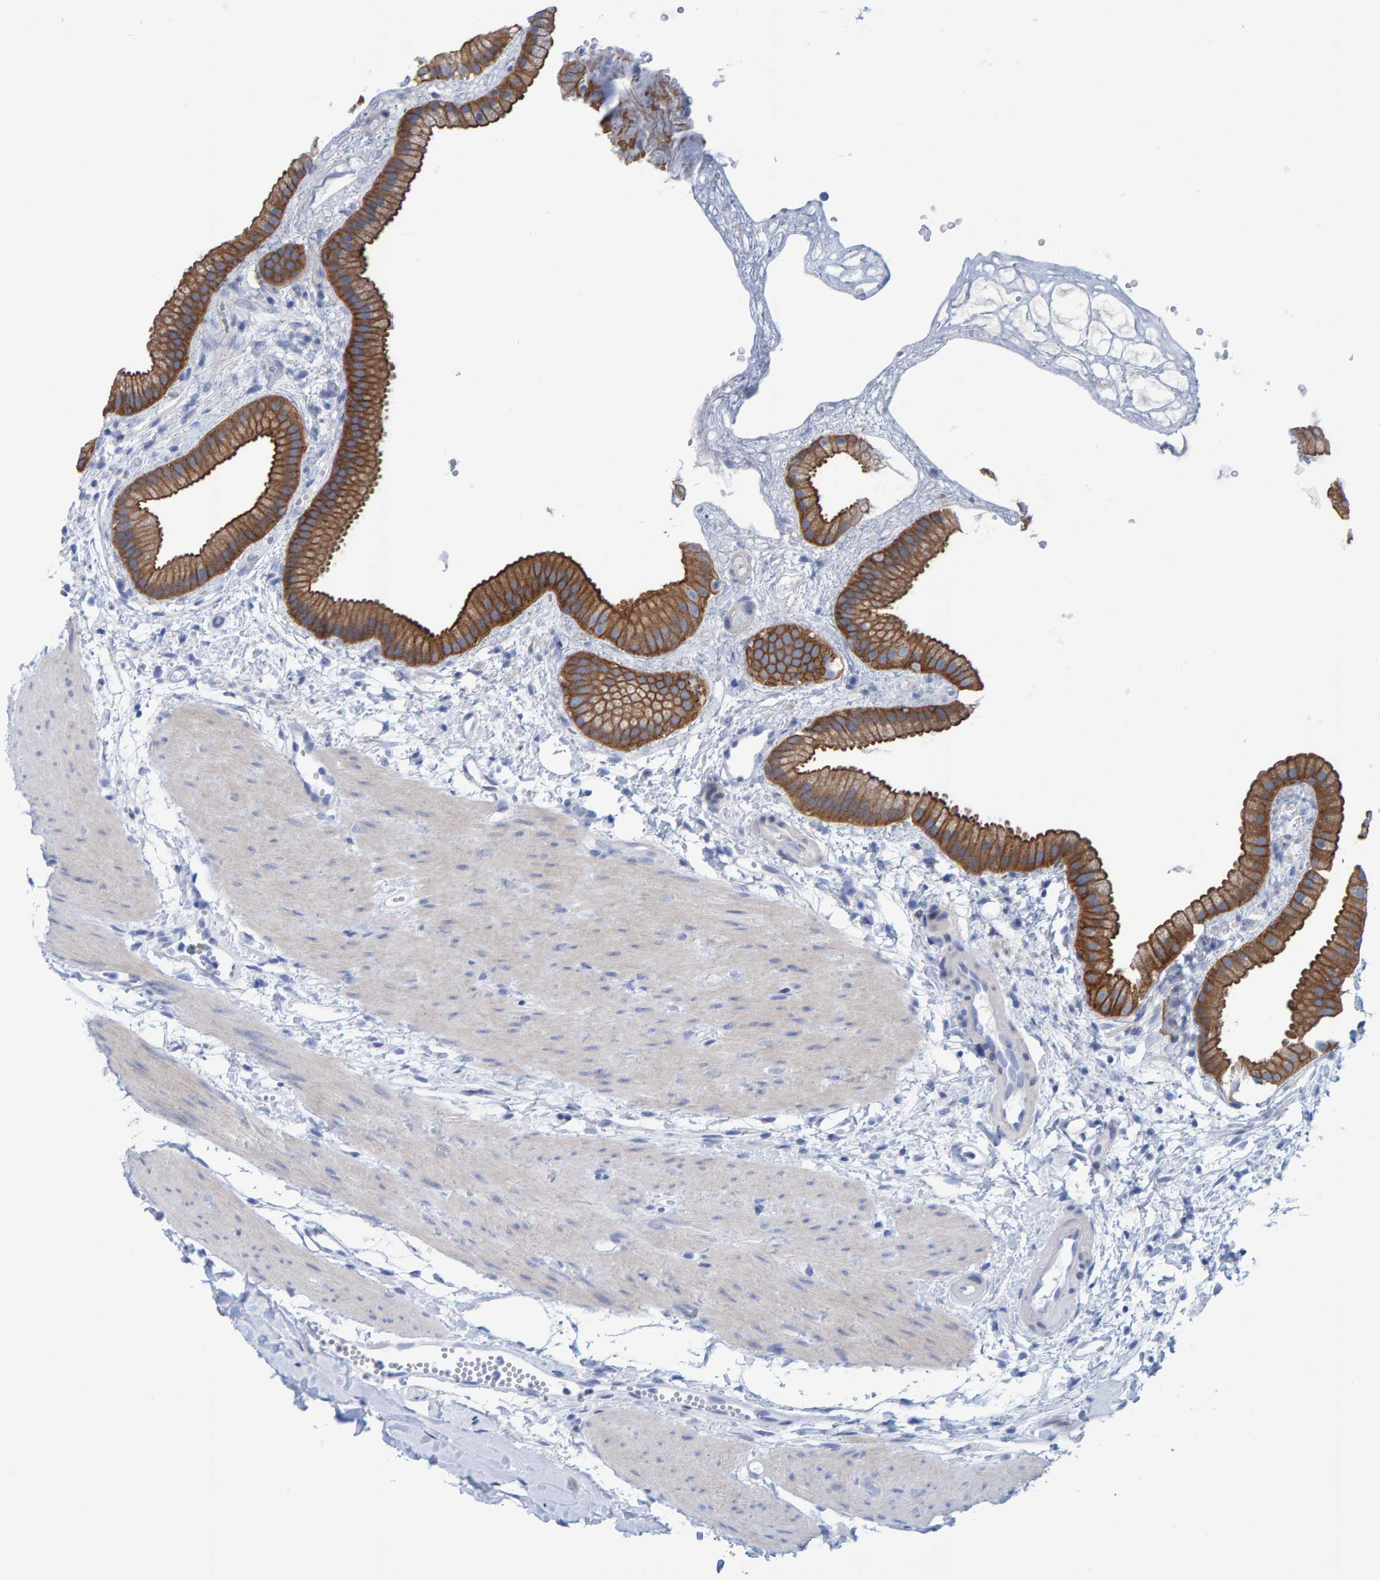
{"staining": {"intensity": "moderate", "quantity": ">75%", "location": "cytoplasmic/membranous"}, "tissue": "gallbladder", "cell_type": "Glandular cells", "image_type": "normal", "snomed": [{"axis": "morphology", "description": "Normal tissue, NOS"}, {"axis": "topography", "description": "Gallbladder"}], "caption": "Immunohistochemical staining of unremarkable gallbladder shows >75% levels of moderate cytoplasmic/membranous protein staining in approximately >75% of glandular cells. The staining was performed using DAB (3,3'-diaminobenzidine) to visualize the protein expression in brown, while the nuclei were stained in blue with hematoxylin (Magnification: 20x).", "gene": "JAKMIP3", "patient": {"sex": "female", "age": 64}}